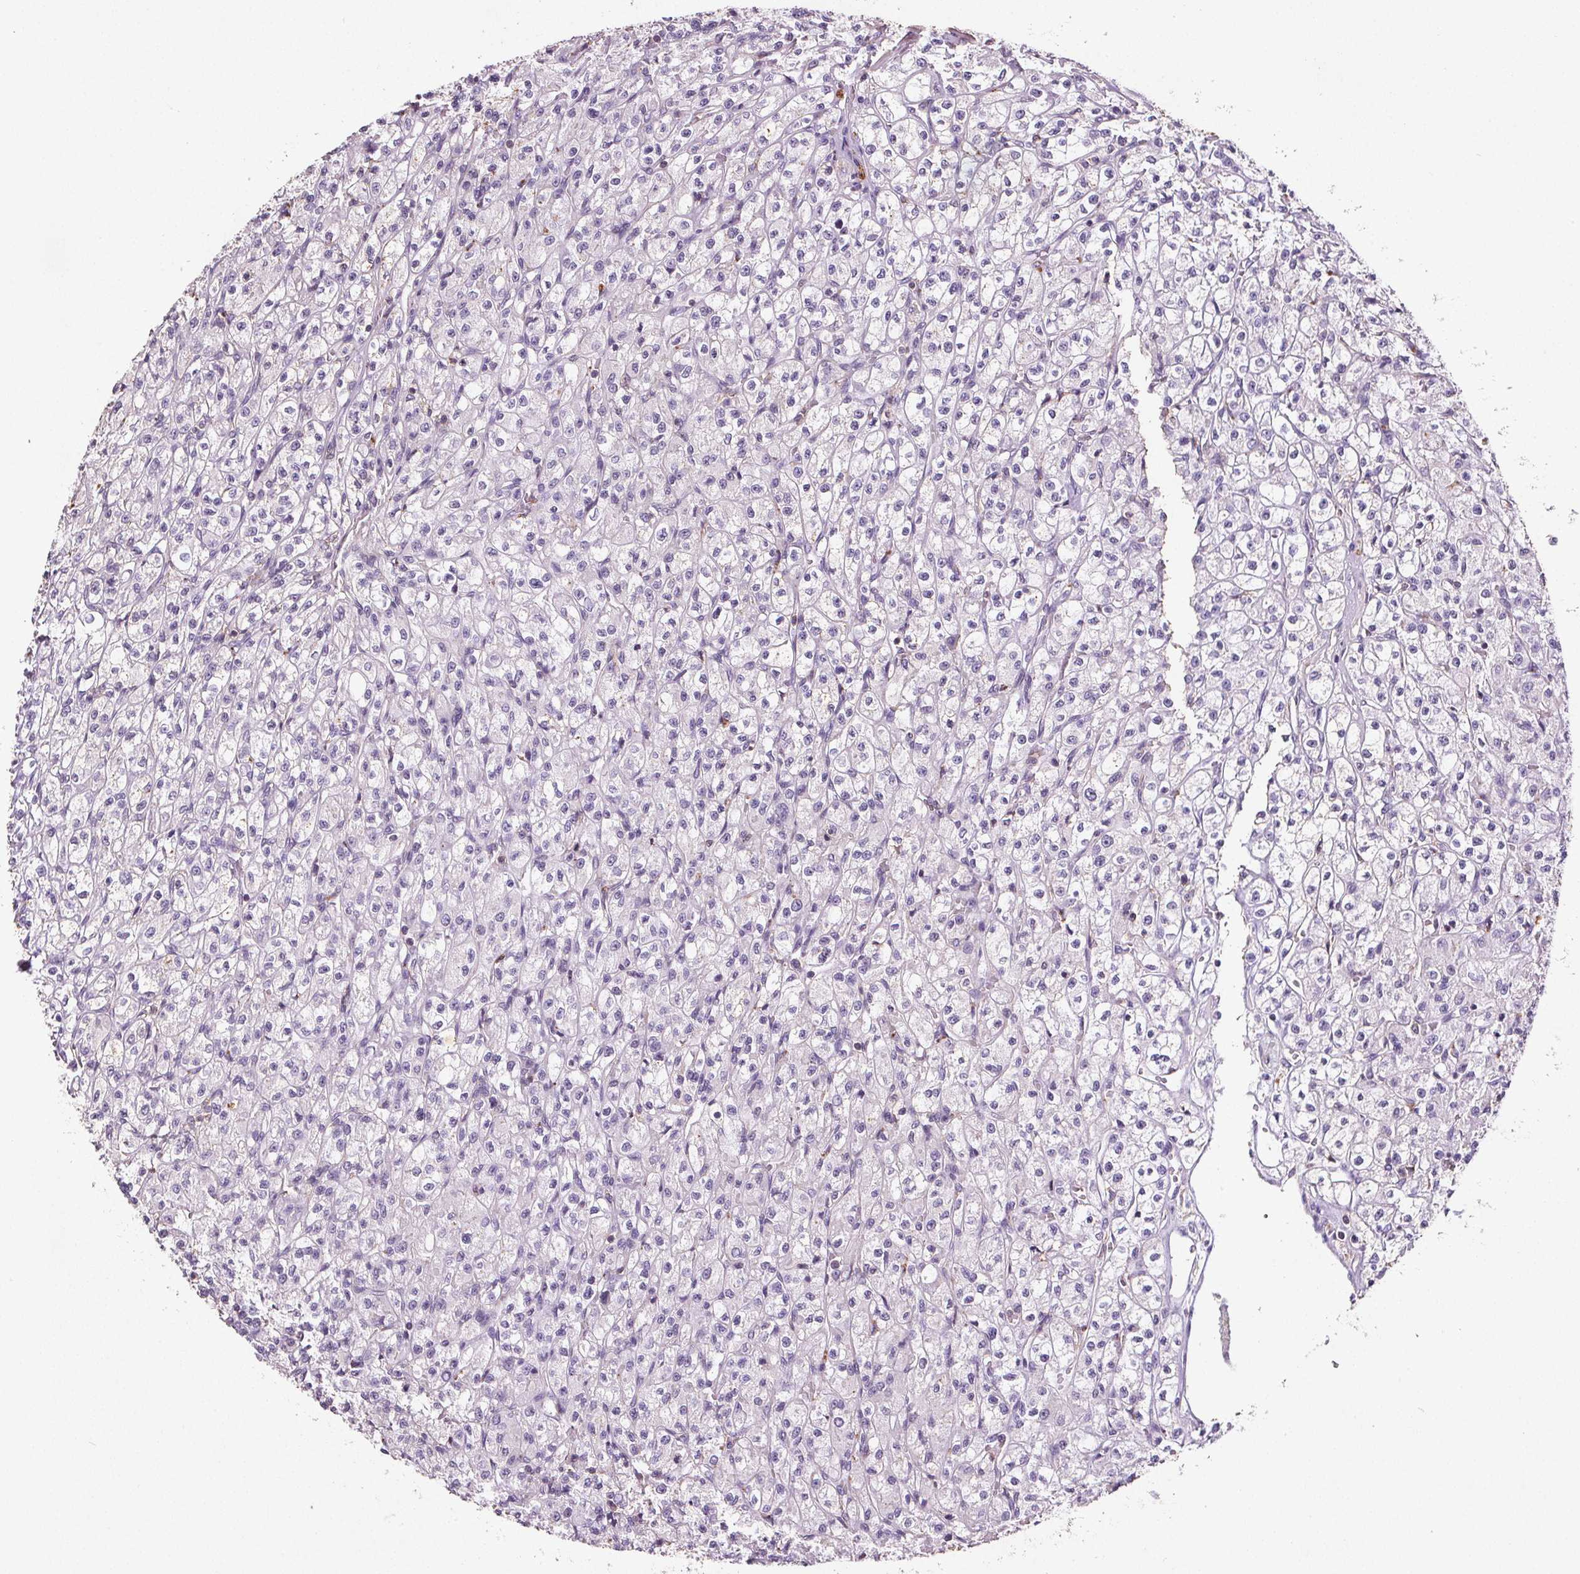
{"staining": {"intensity": "negative", "quantity": "none", "location": "none"}, "tissue": "renal cancer", "cell_type": "Tumor cells", "image_type": "cancer", "snomed": [{"axis": "morphology", "description": "Adenocarcinoma, NOS"}, {"axis": "topography", "description": "Kidney"}], "caption": "DAB immunohistochemical staining of human renal adenocarcinoma shows no significant positivity in tumor cells.", "gene": "C19orf84", "patient": {"sex": "female", "age": 70}}